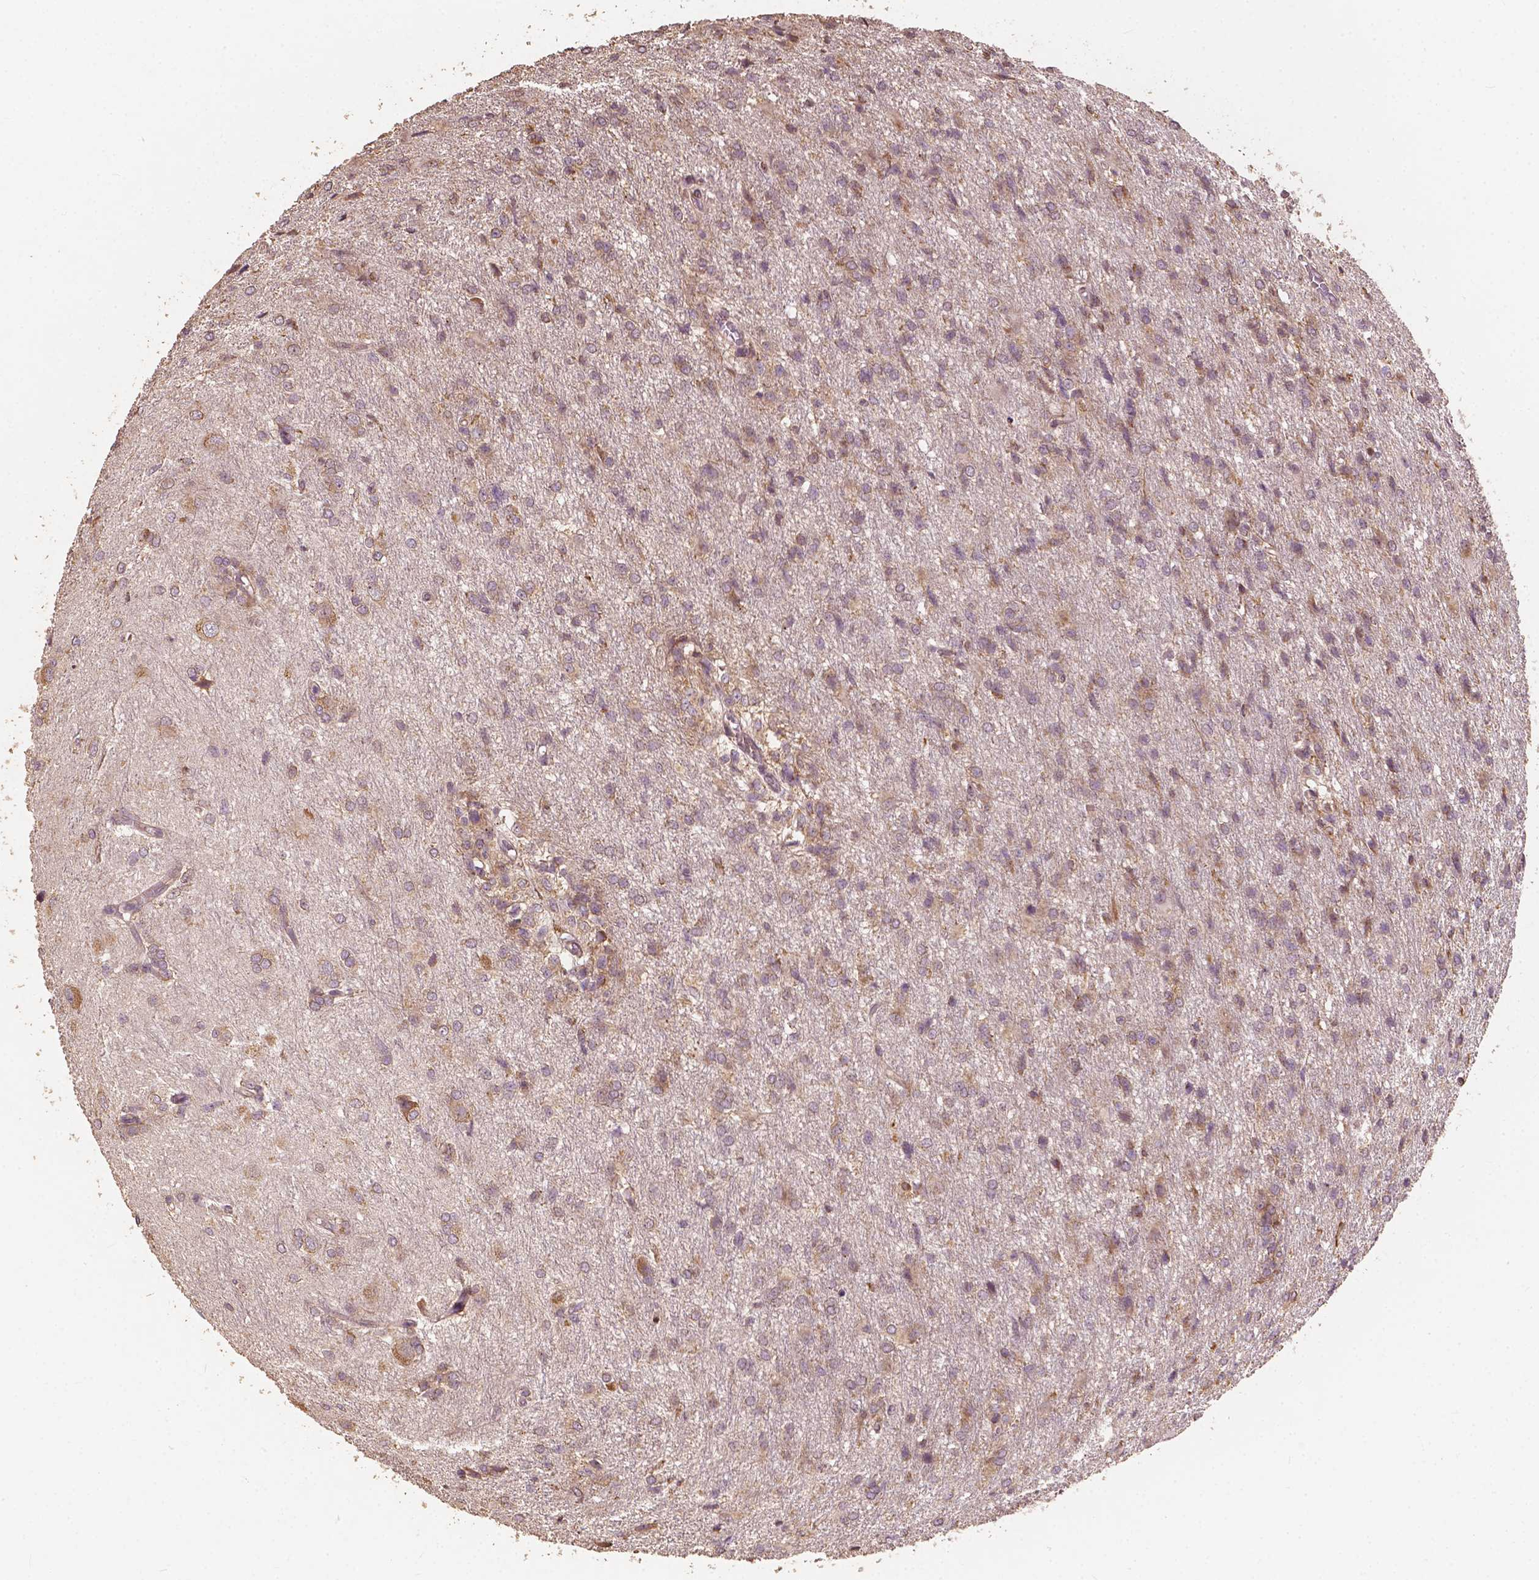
{"staining": {"intensity": "weak", "quantity": "<25%", "location": "cytoplasmic/membranous"}, "tissue": "glioma", "cell_type": "Tumor cells", "image_type": "cancer", "snomed": [{"axis": "morphology", "description": "Glioma, malignant, High grade"}, {"axis": "topography", "description": "Brain"}], "caption": "Immunohistochemistry (IHC) histopathology image of neoplastic tissue: malignant high-grade glioma stained with DAB displays no significant protein staining in tumor cells.", "gene": "G3BP1", "patient": {"sex": "male", "age": 68}}